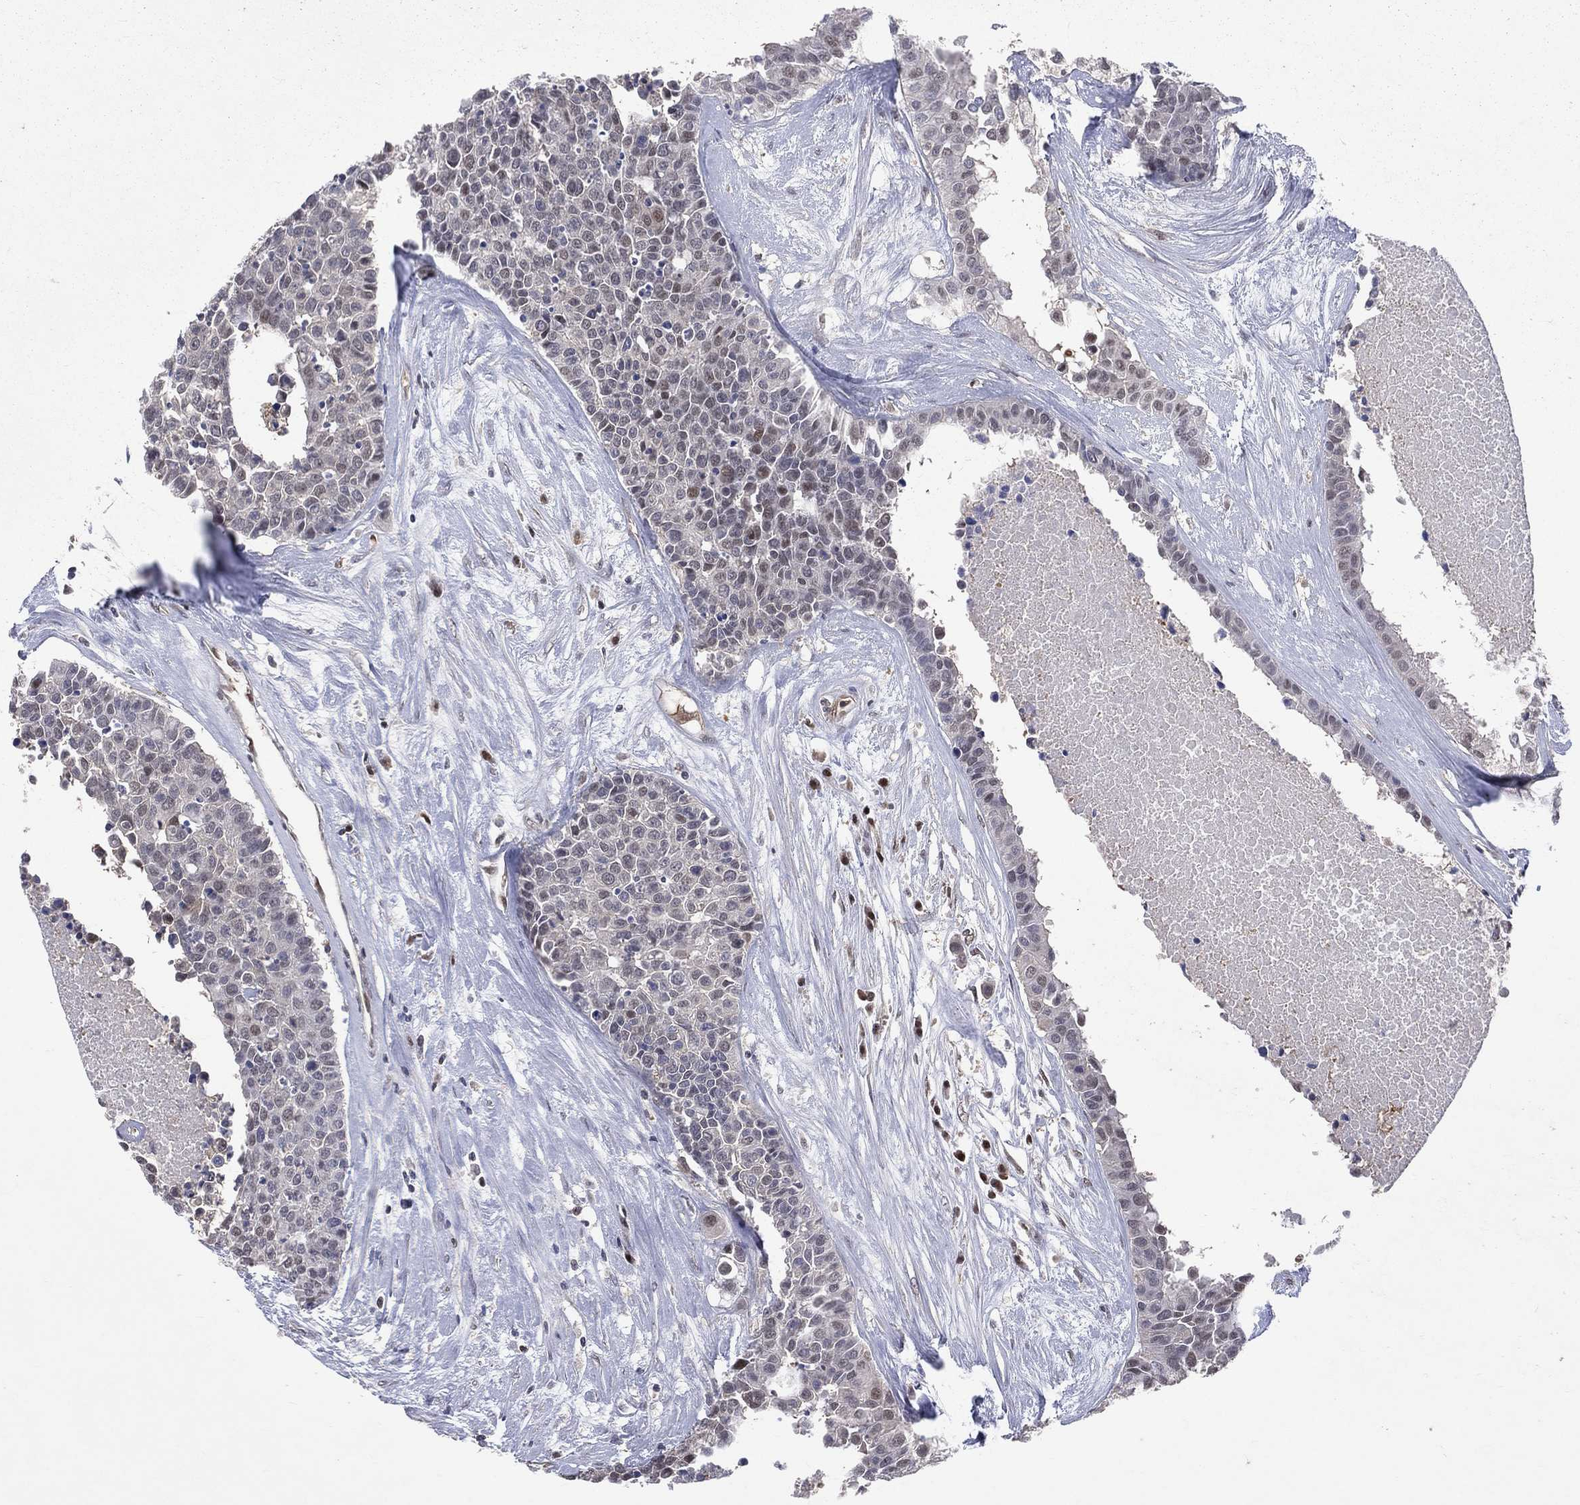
{"staining": {"intensity": "negative", "quantity": "none", "location": "none"}, "tissue": "carcinoid", "cell_type": "Tumor cells", "image_type": "cancer", "snomed": [{"axis": "morphology", "description": "Carcinoid, malignant, NOS"}, {"axis": "topography", "description": "Colon"}], "caption": "This is an IHC histopathology image of human malignant carcinoid. There is no expression in tumor cells.", "gene": "GMPR2", "patient": {"sex": "male", "age": 81}}